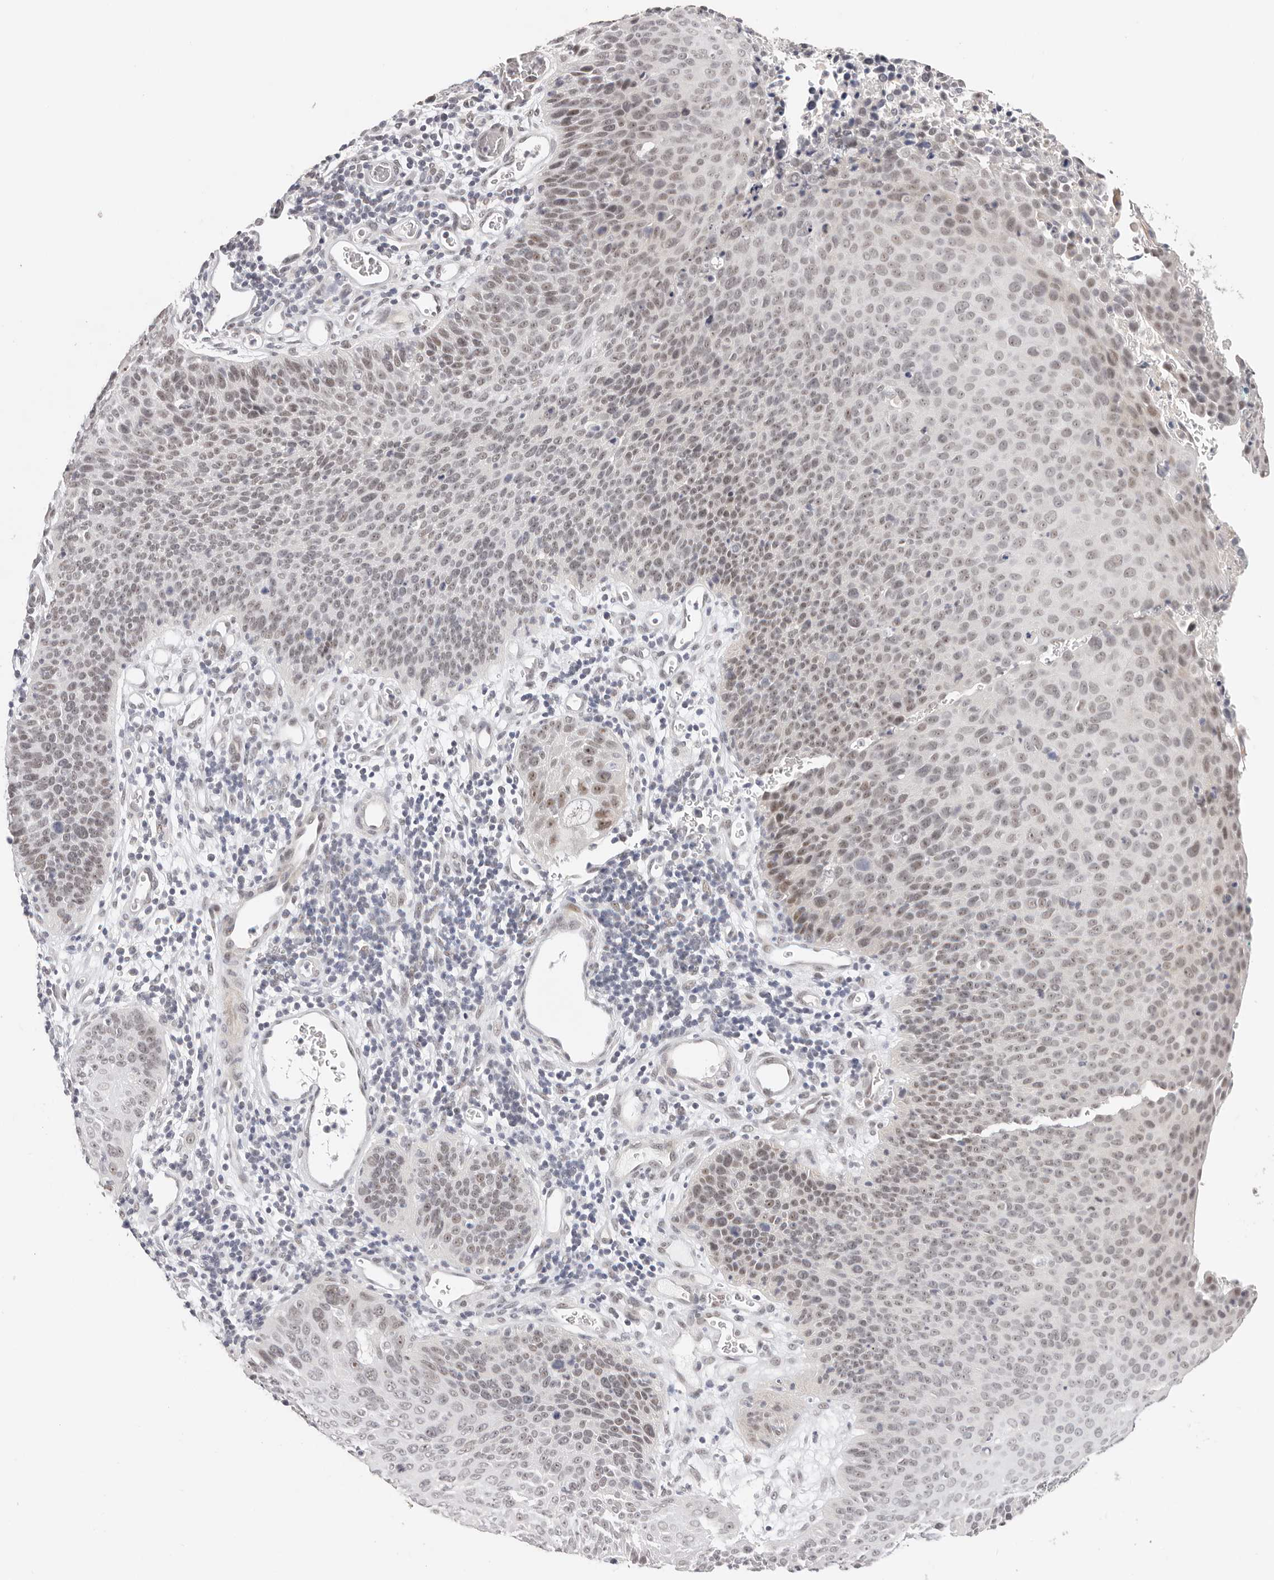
{"staining": {"intensity": "weak", "quantity": "<25%", "location": "nuclear"}, "tissue": "cervical cancer", "cell_type": "Tumor cells", "image_type": "cancer", "snomed": [{"axis": "morphology", "description": "Squamous cell carcinoma, NOS"}, {"axis": "topography", "description": "Cervix"}], "caption": "Cervical squamous cell carcinoma stained for a protein using IHC demonstrates no staining tumor cells.", "gene": "LARP7", "patient": {"sex": "female", "age": 55}}